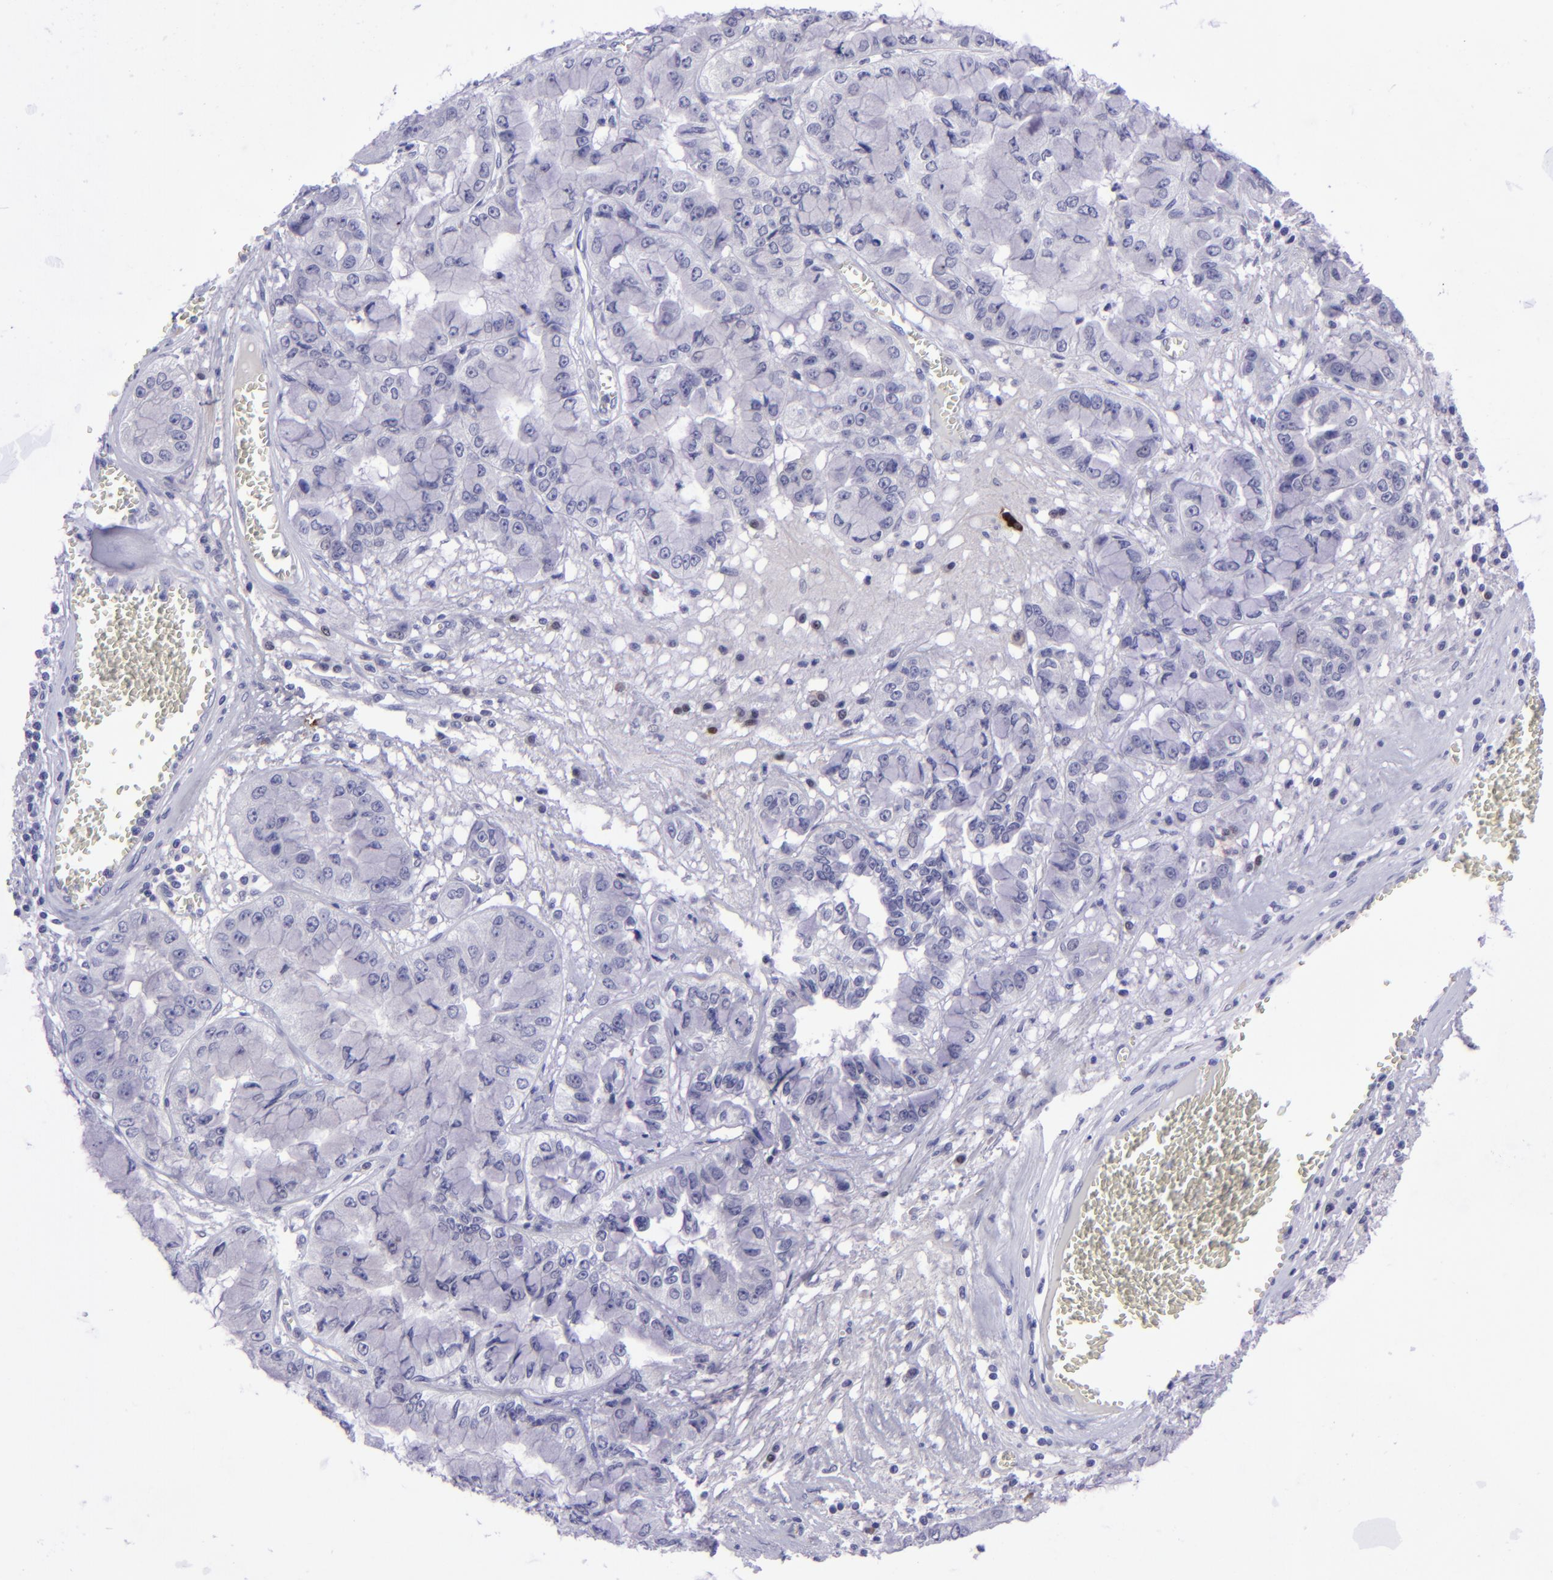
{"staining": {"intensity": "negative", "quantity": "none", "location": "none"}, "tissue": "liver cancer", "cell_type": "Tumor cells", "image_type": "cancer", "snomed": [{"axis": "morphology", "description": "Cholangiocarcinoma"}, {"axis": "topography", "description": "Liver"}], "caption": "A high-resolution photomicrograph shows immunohistochemistry staining of cholangiocarcinoma (liver), which exhibits no significant staining in tumor cells. (Stains: DAB immunohistochemistry (IHC) with hematoxylin counter stain, Microscopy: brightfield microscopy at high magnification).", "gene": "POU2F2", "patient": {"sex": "female", "age": 79}}